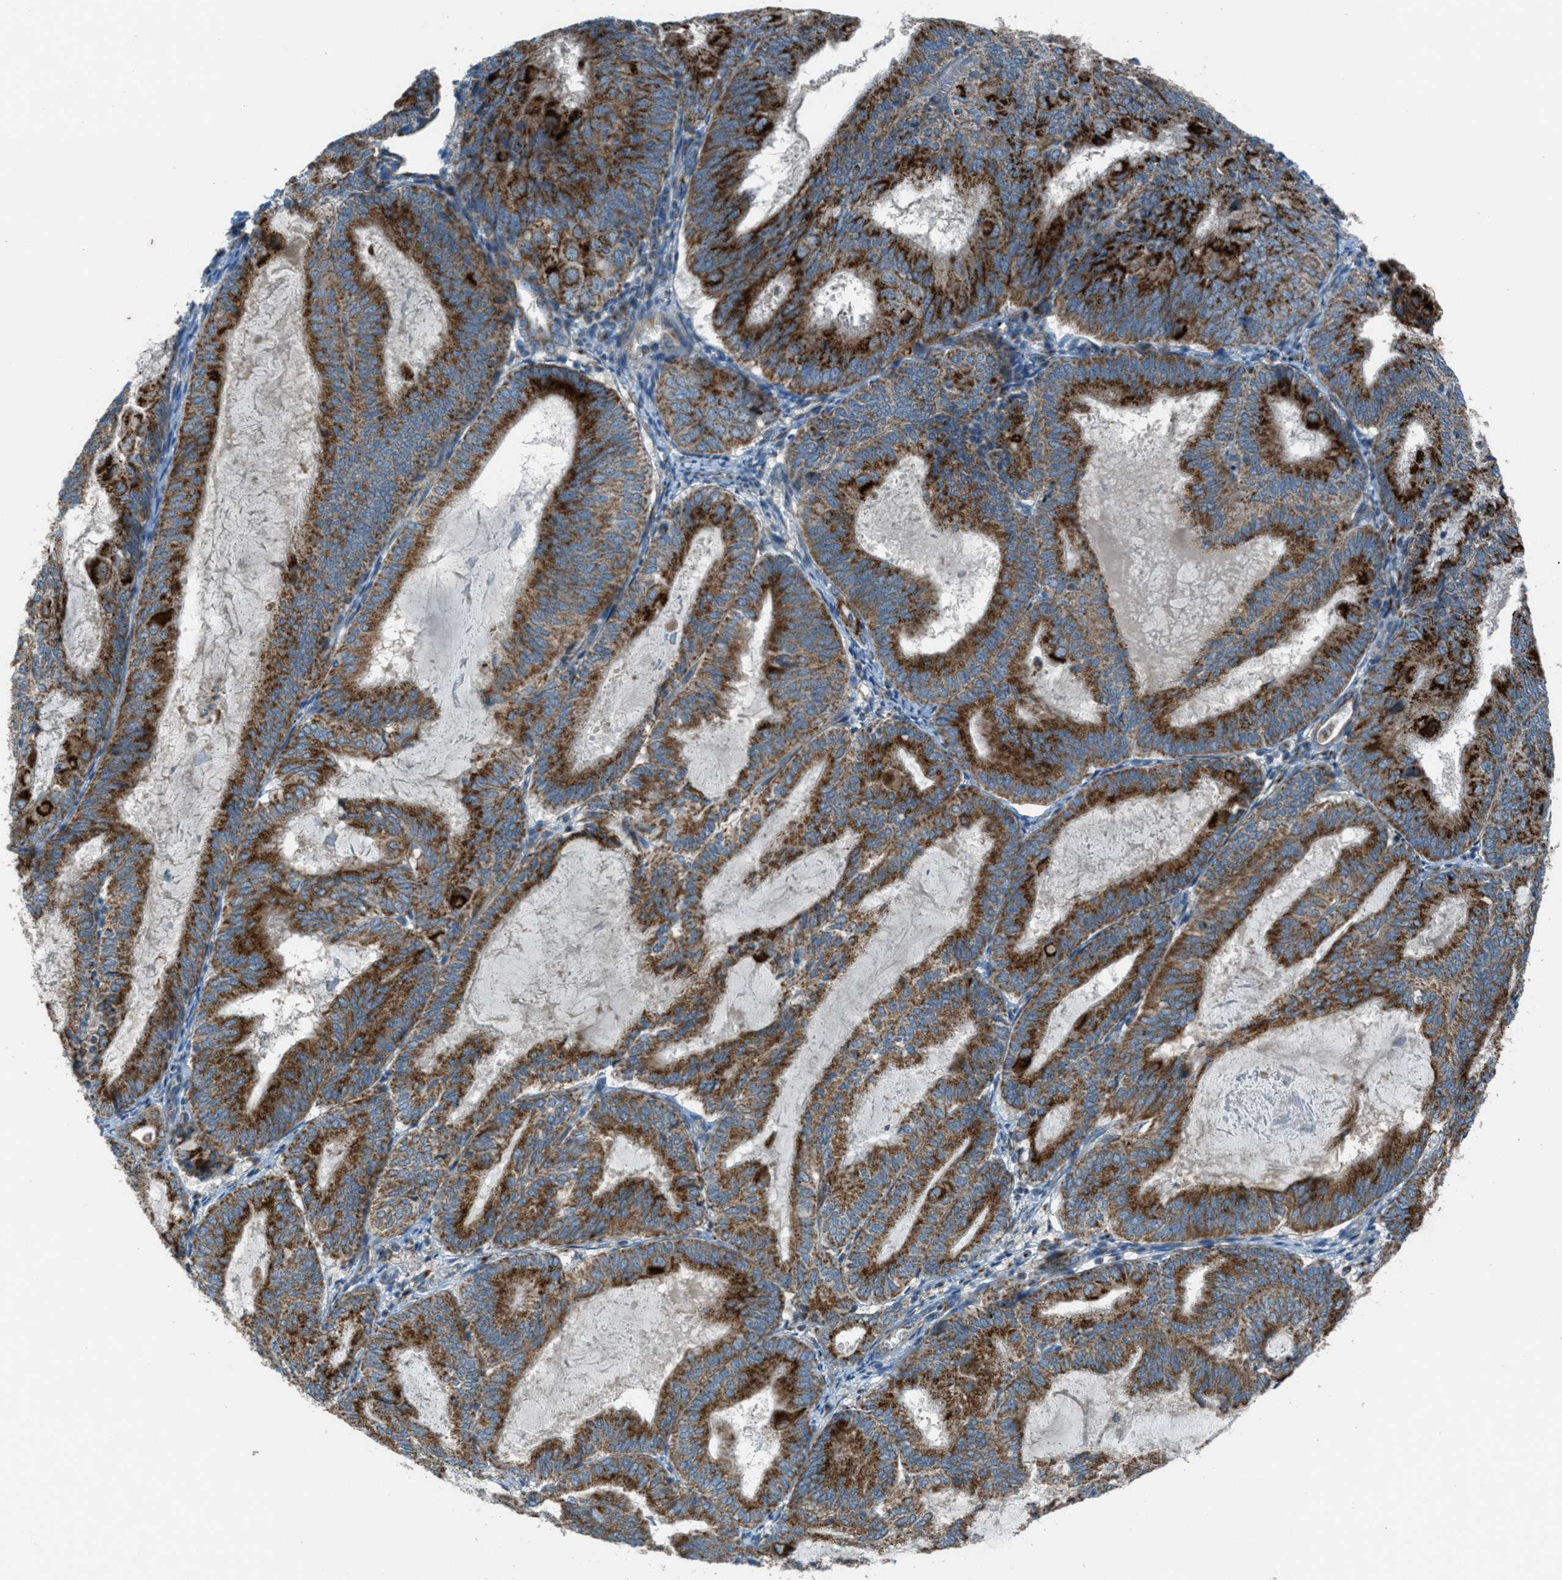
{"staining": {"intensity": "strong", "quantity": ">75%", "location": "cytoplasmic/membranous"}, "tissue": "endometrial cancer", "cell_type": "Tumor cells", "image_type": "cancer", "snomed": [{"axis": "morphology", "description": "Adenocarcinoma, NOS"}, {"axis": "topography", "description": "Endometrium"}], "caption": "DAB (3,3'-diaminobenzidine) immunohistochemical staining of human adenocarcinoma (endometrial) shows strong cytoplasmic/membranous protein staining in about >75% of tumor cells.", "gene": "BCKDK", "patient": {"sex": "female", "age": 81}}